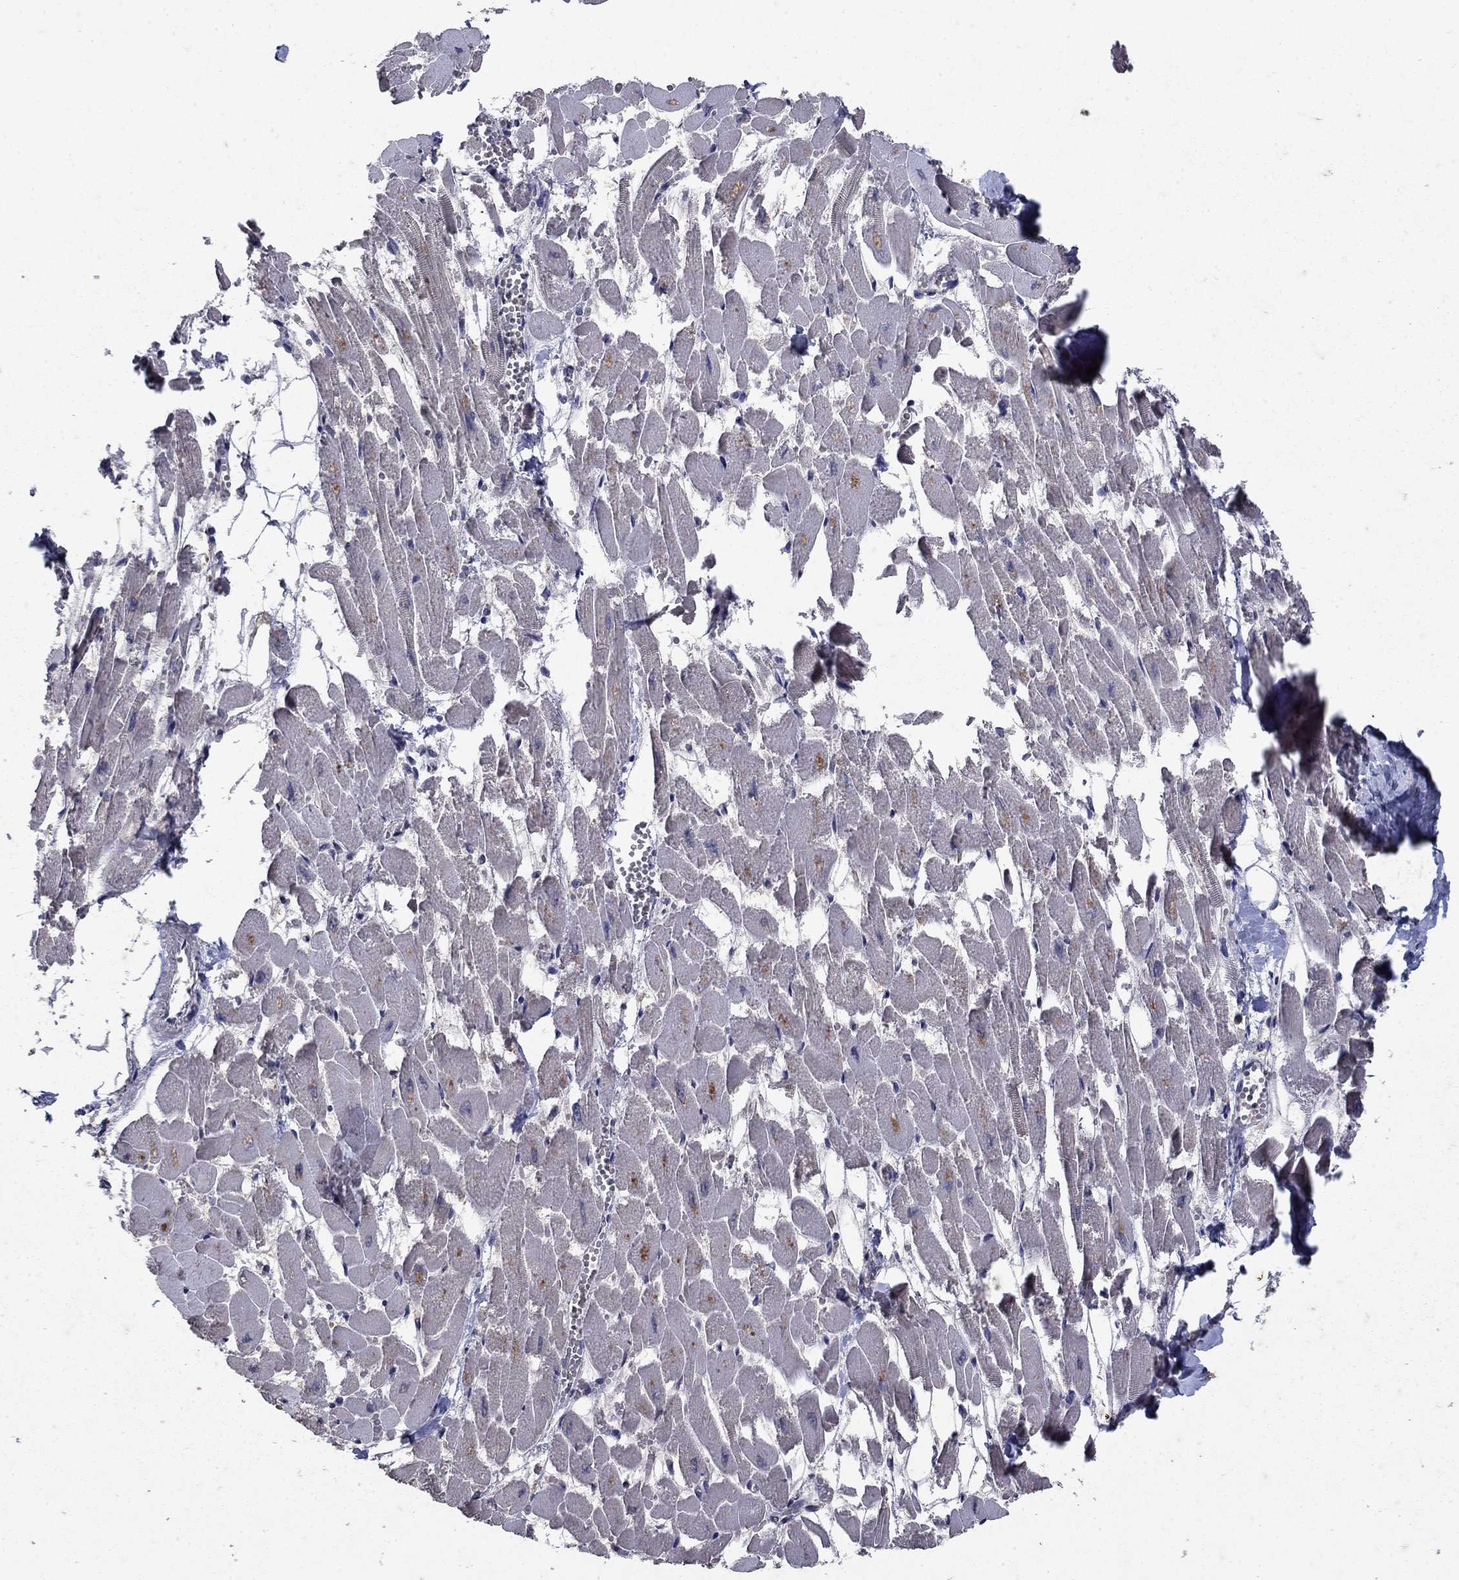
{"staining": {"intensity": "negative", "quantity": "none", "location": "none"}, "tissue": "heart muscle", "cell_type": "Cardiomyocytes", "image_type": "normal", "snomed": [{"axis": "morphology", "description": "Normal tissue, NOS"}, {"axis": "topography", "description": "Heart"}], "caption": "Heart muscle stained for a protein using IHC exhibits no staining cardiomyocytes.", "gene": "NPC2", "patient": {"sex": "female", "age": 52}}